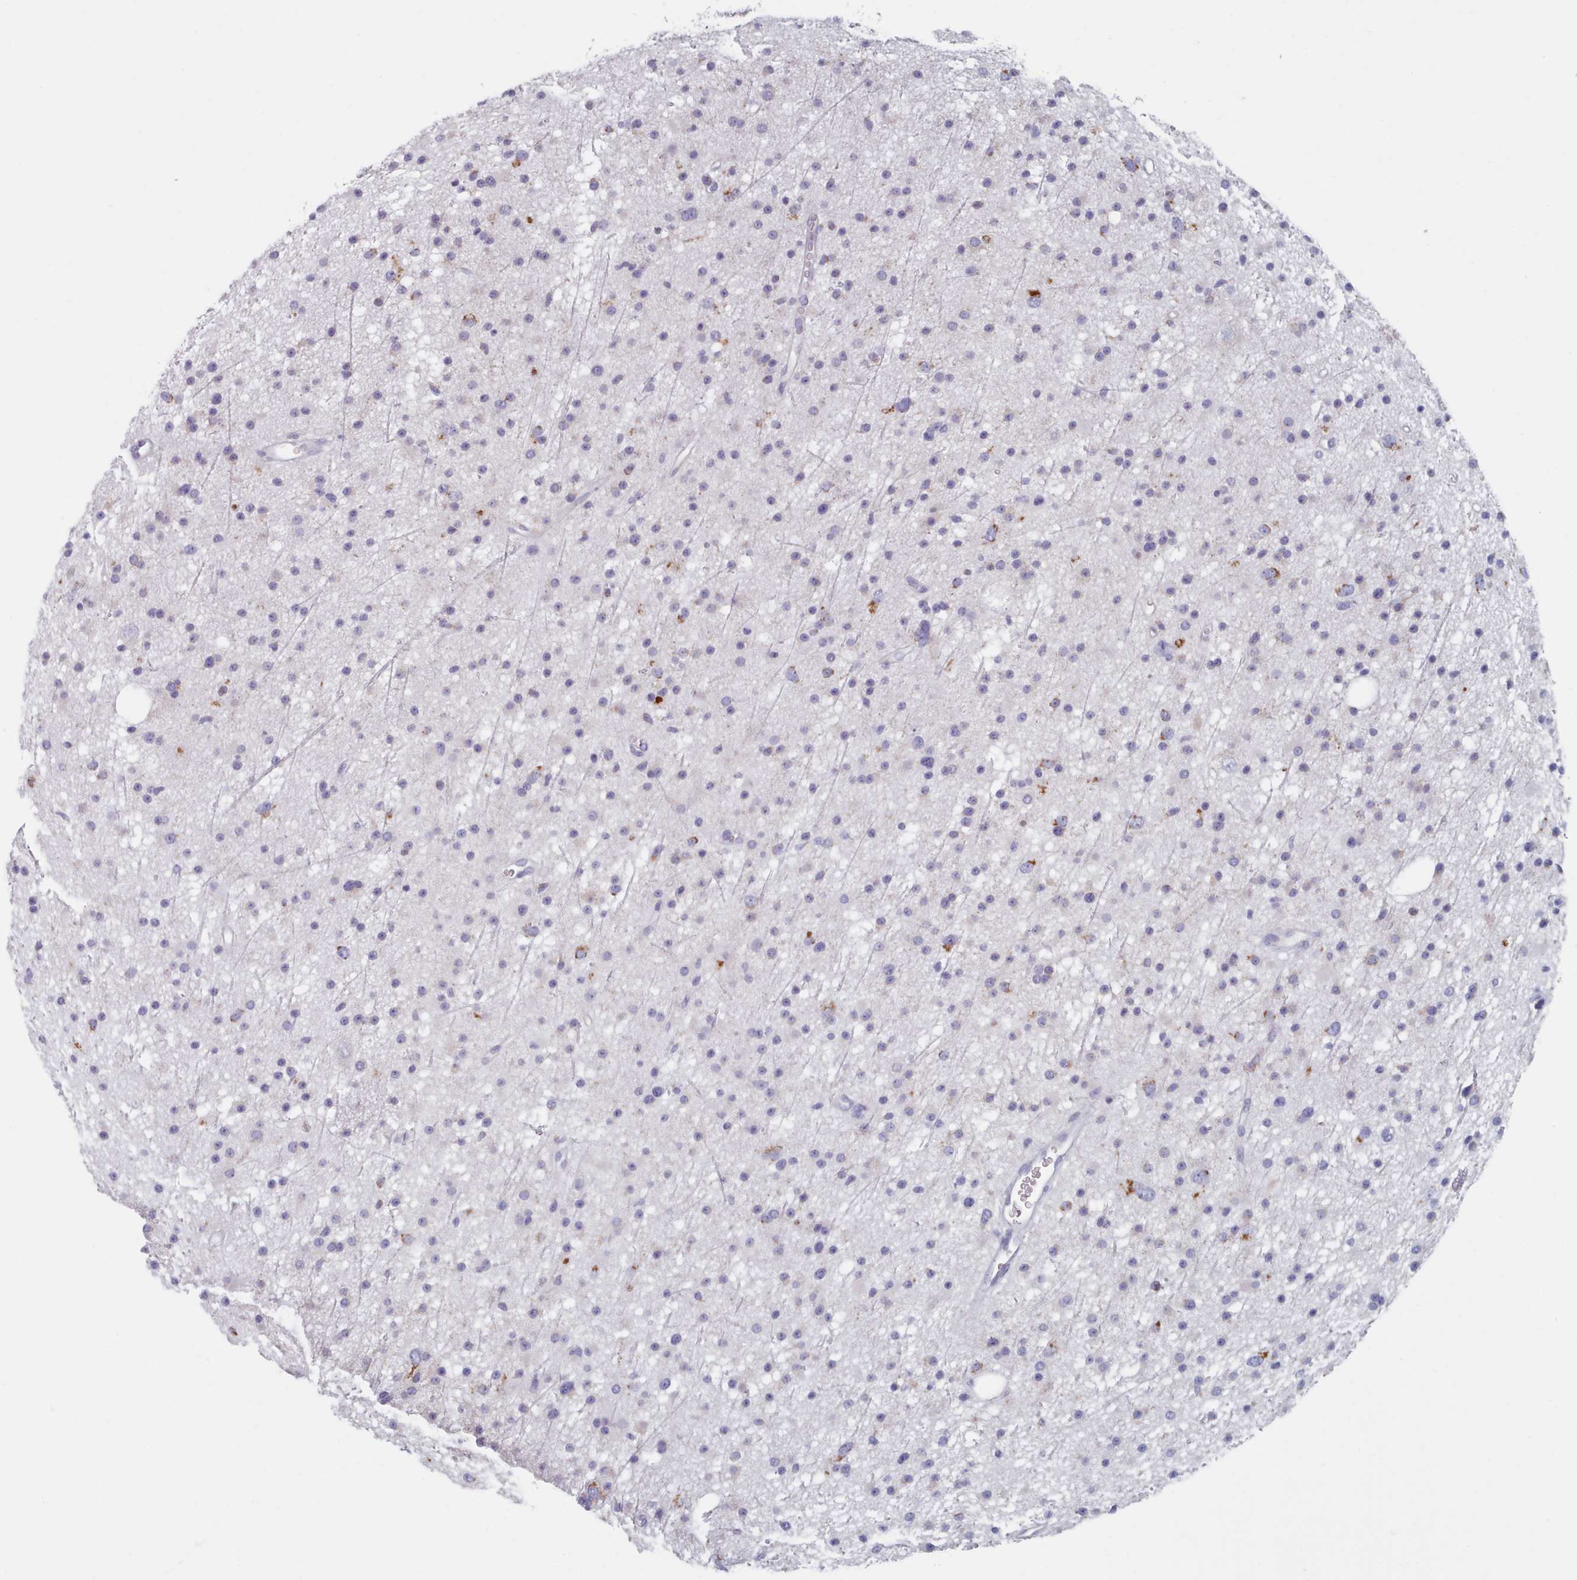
{"staining": {"intensity": "negative", "quantity": "none", "location": "none"}, "tissue": "glioma", "cell_type": "Tumor cells", "image_type": "cancer", "snomed": [{"axis": "morphology", "description": "Glioma, malignant, Low grade"}, {"axis": "topography", "description": "Cerebral cortex"}], "caption": "Glioma was stained to show a protein in brown. There is no significant staining in tumor cells.", "gene": "HAO1", "patient": {"sex": "female", "age": 39}}